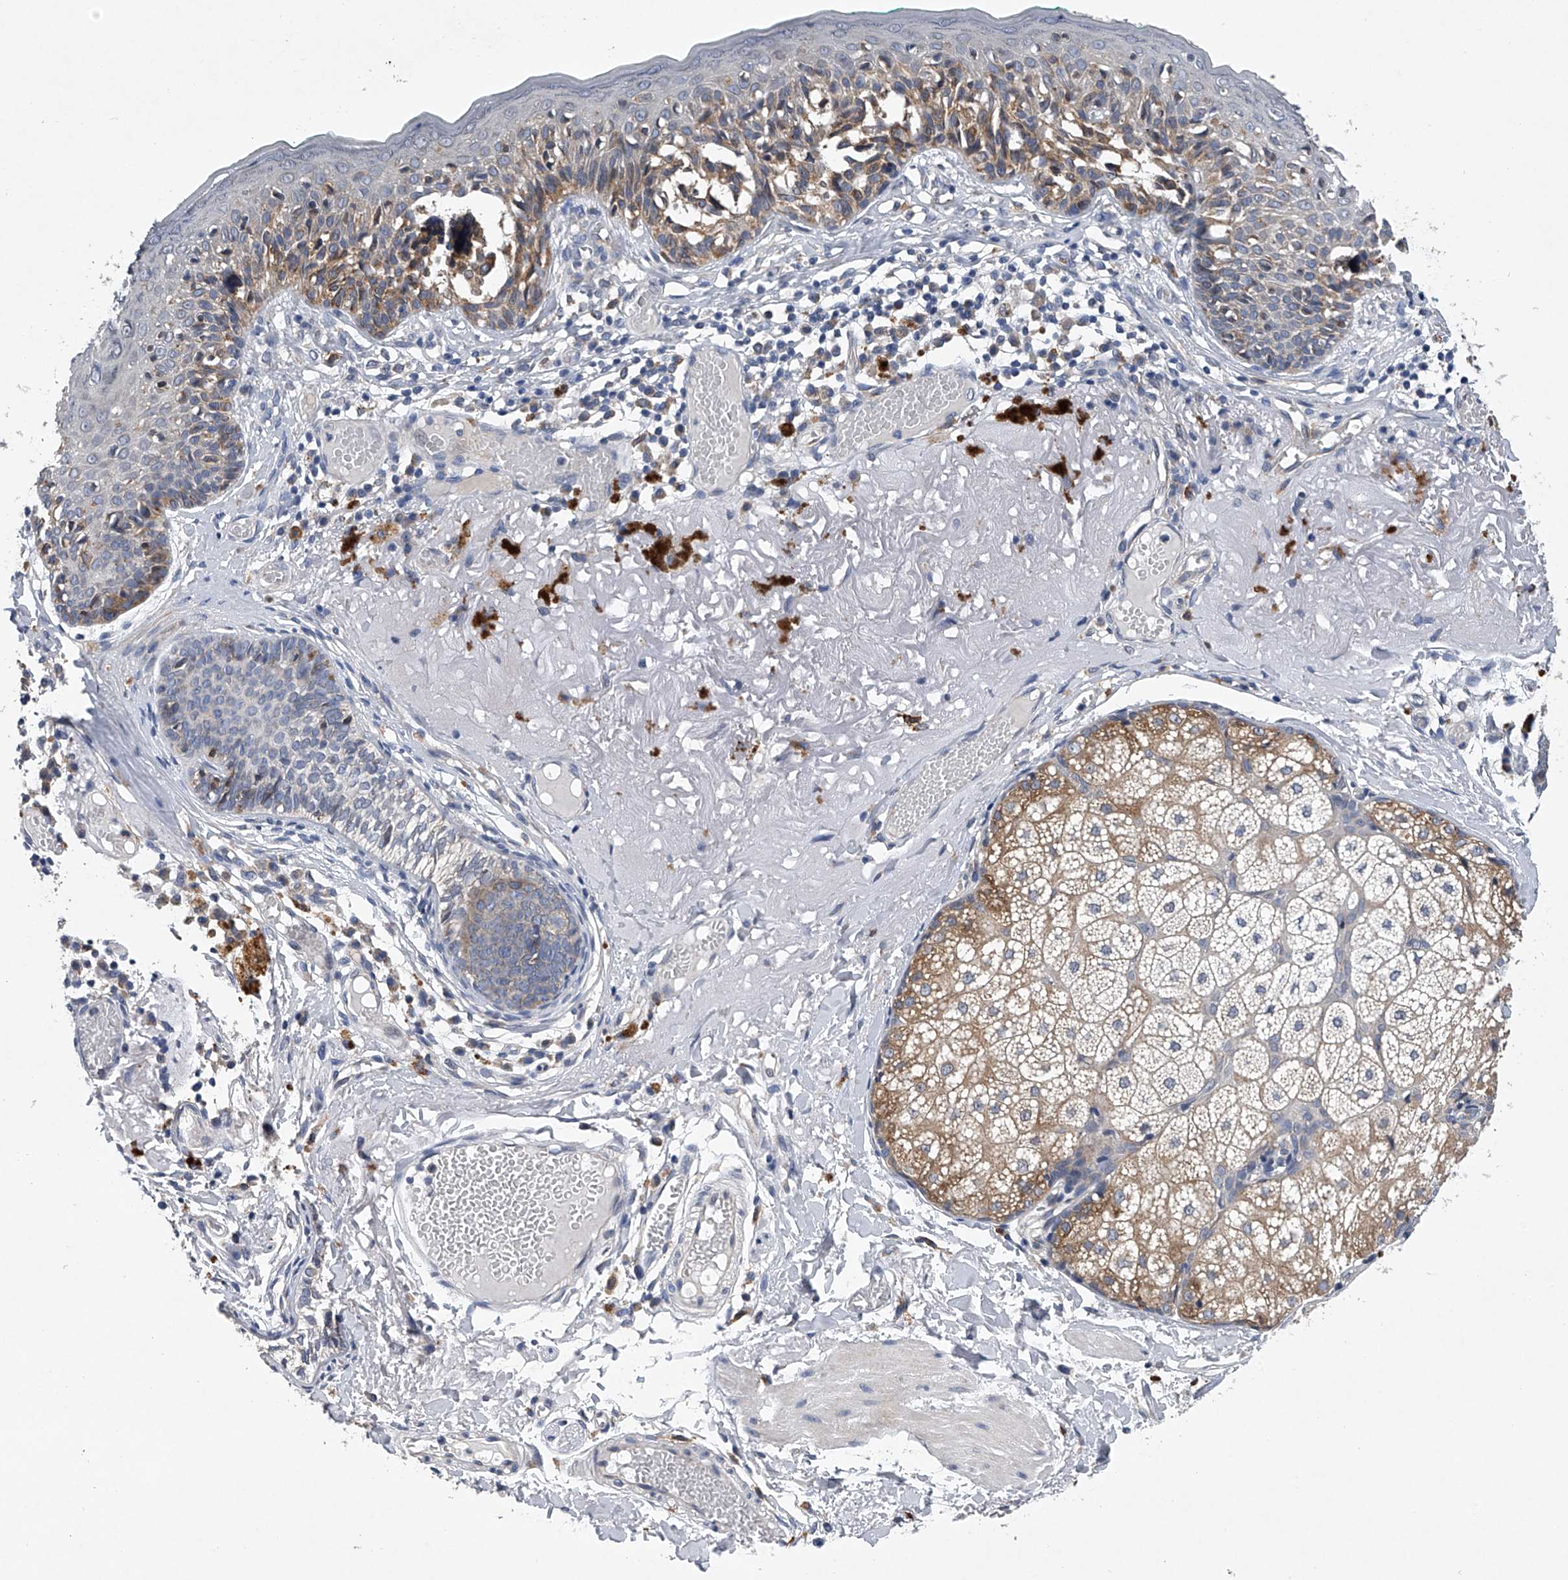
{"staining": {"intensity": "moderate", "quantity": "25%-75%", "location": "cytoplasmic/membranous"}, "tissue": "melanoma", "cell_type": "Tumor cells", "image_type": "cancer", "snomed": [{"axis": "morphology", "description": "Malignant melanoma in situ"}, {"axis": "morphology", "description": "Malignant melanoma, NOS"}, {"axis": "topography", "description": "Skin"}], "caption": "Protein expression by immunohistochemistry (IHC) reveals moderate cytoplasmic/membranous expression in about 25%-75% of tumor cells in melanoma.", "gene": "RNF5", "patient": {"sex": "female", "age": 88}}